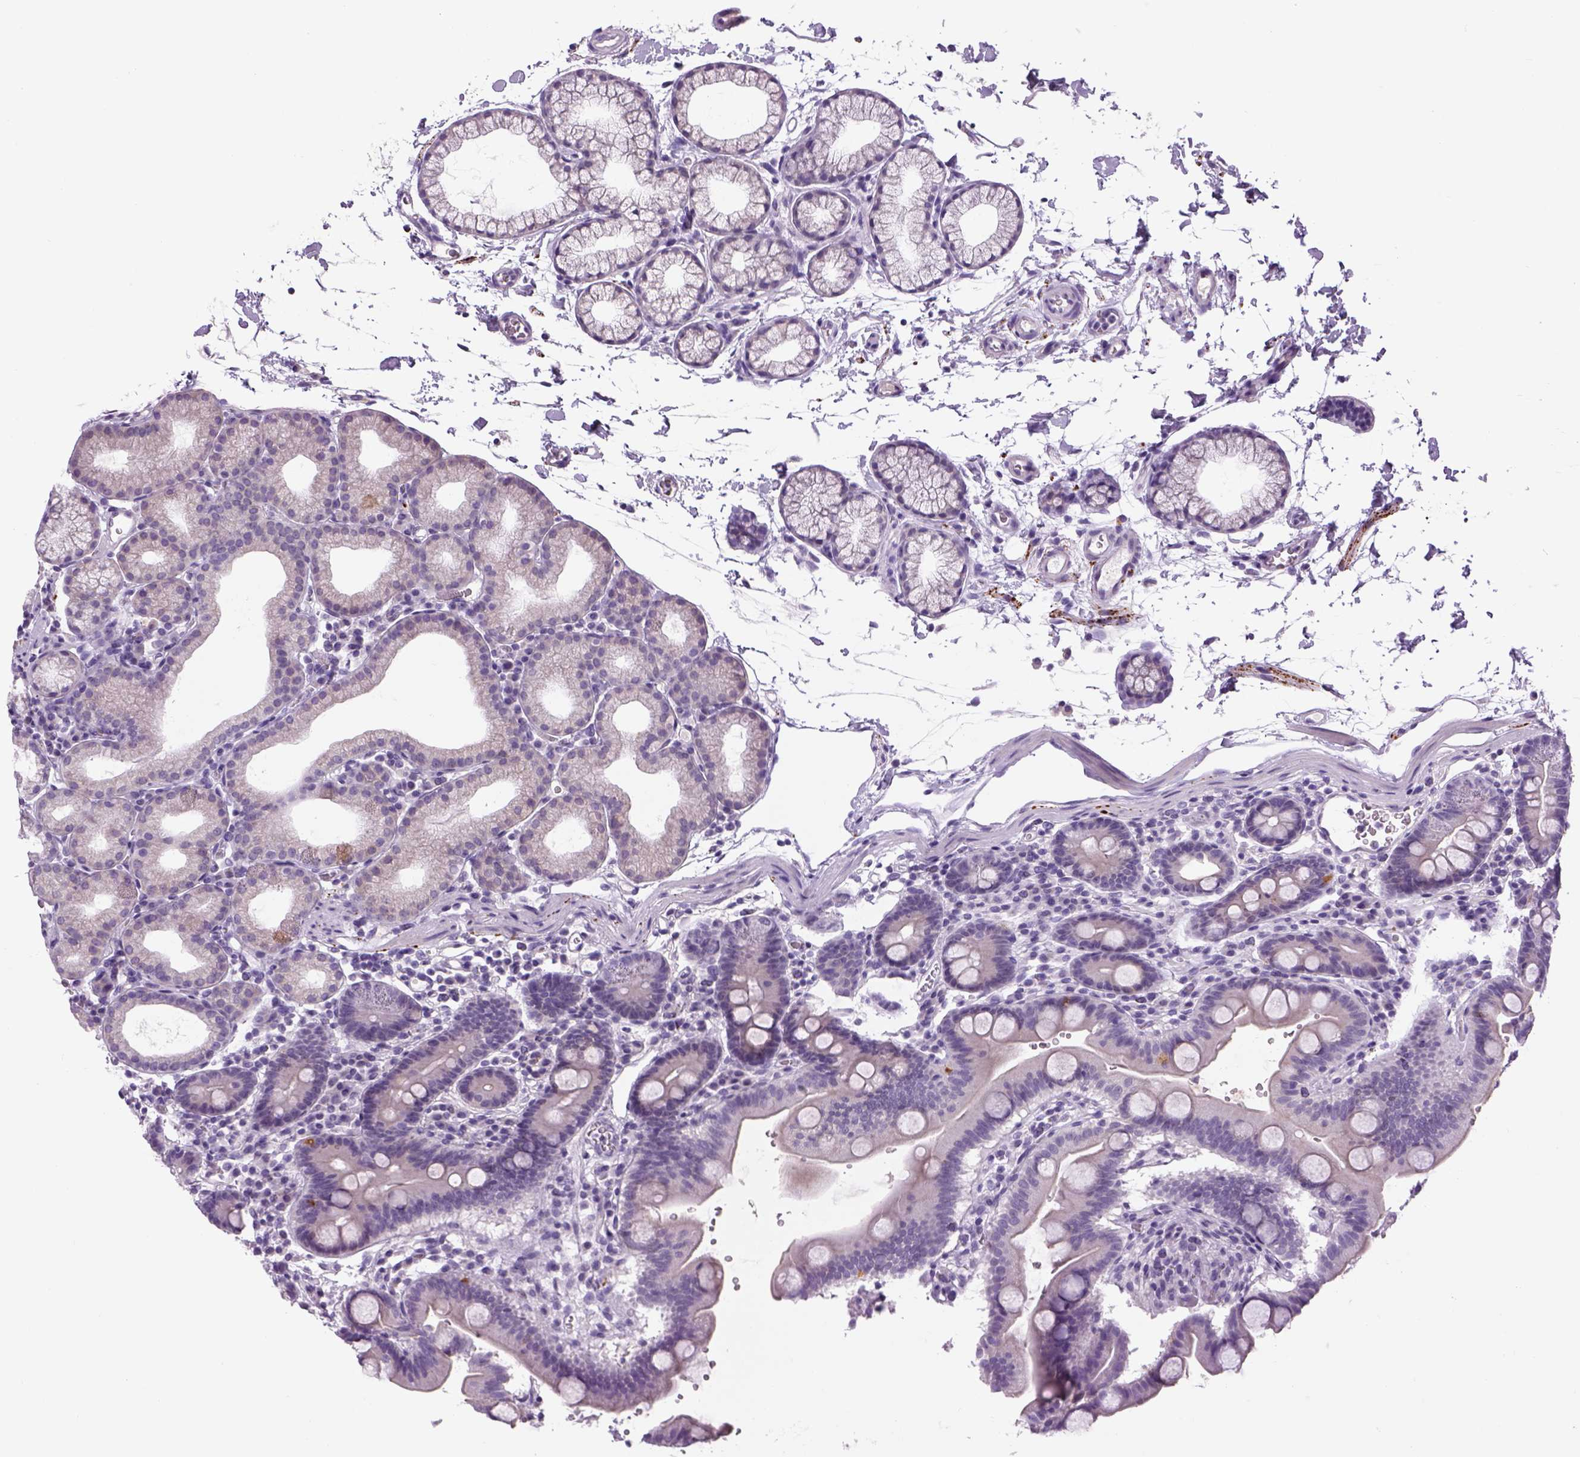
{"staining": {"intensity": "negative", "quantity": "none", "location": "none"}, "tissue": "duodenum", "cell_type": "Glandular cells", "image_type": "normal", "snomed": [{"axis": "morphology", "description": "Normal tissue, NOS"}, {"axis": "topography", "description": "Duodenum"}], "caption": "IHC of unremarkable human duodenum reveals no expression in glandular cells.", "gene": "DBH", "patient": {"sex": "male", "age": 59}}